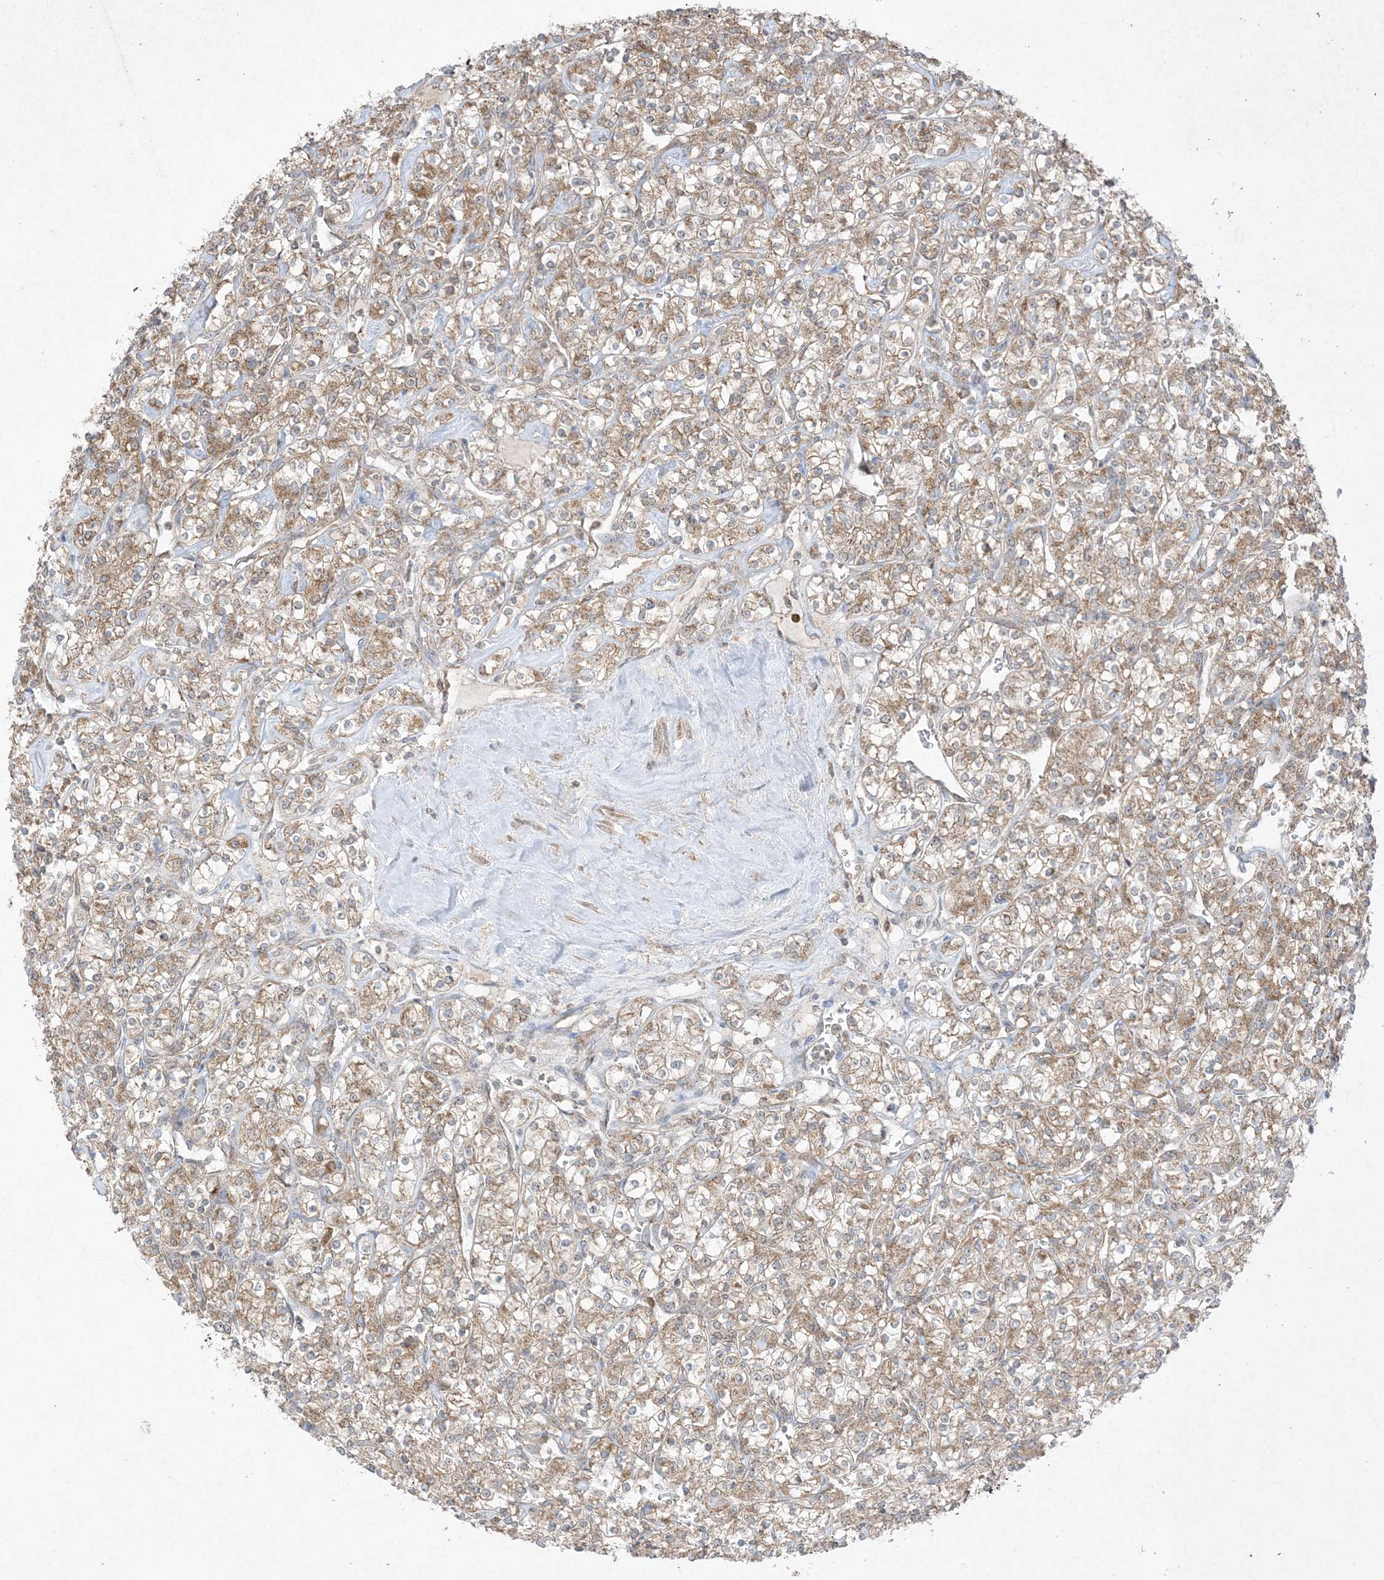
{"staining": {"intensity": "moderate", "quantity": ">75%", "location": "cytoplasmic/membranous"}, "tissue": "renal cancer", "cell_type": "Tumor cells", "image_type": "cancer", "snomed": [{"axis": "morphology", "description": "Adenocarcinoma, NOS"}, {"axis": "topography", "description": "Kidney"}], "caption": "The micrograph shows immunohistochemical staining of adenocarcinoma (renal). There is moderate cytoplasmic/membranous positivity is identified in approximately >75% of tumor cells. The protein of interest is stained brown, and the nuclei are stained in blue (DAB IHC with brightfield microscopy, high magnification).", "gene": "UBE2C", "patient": {"sex": "male", "age": 77}}